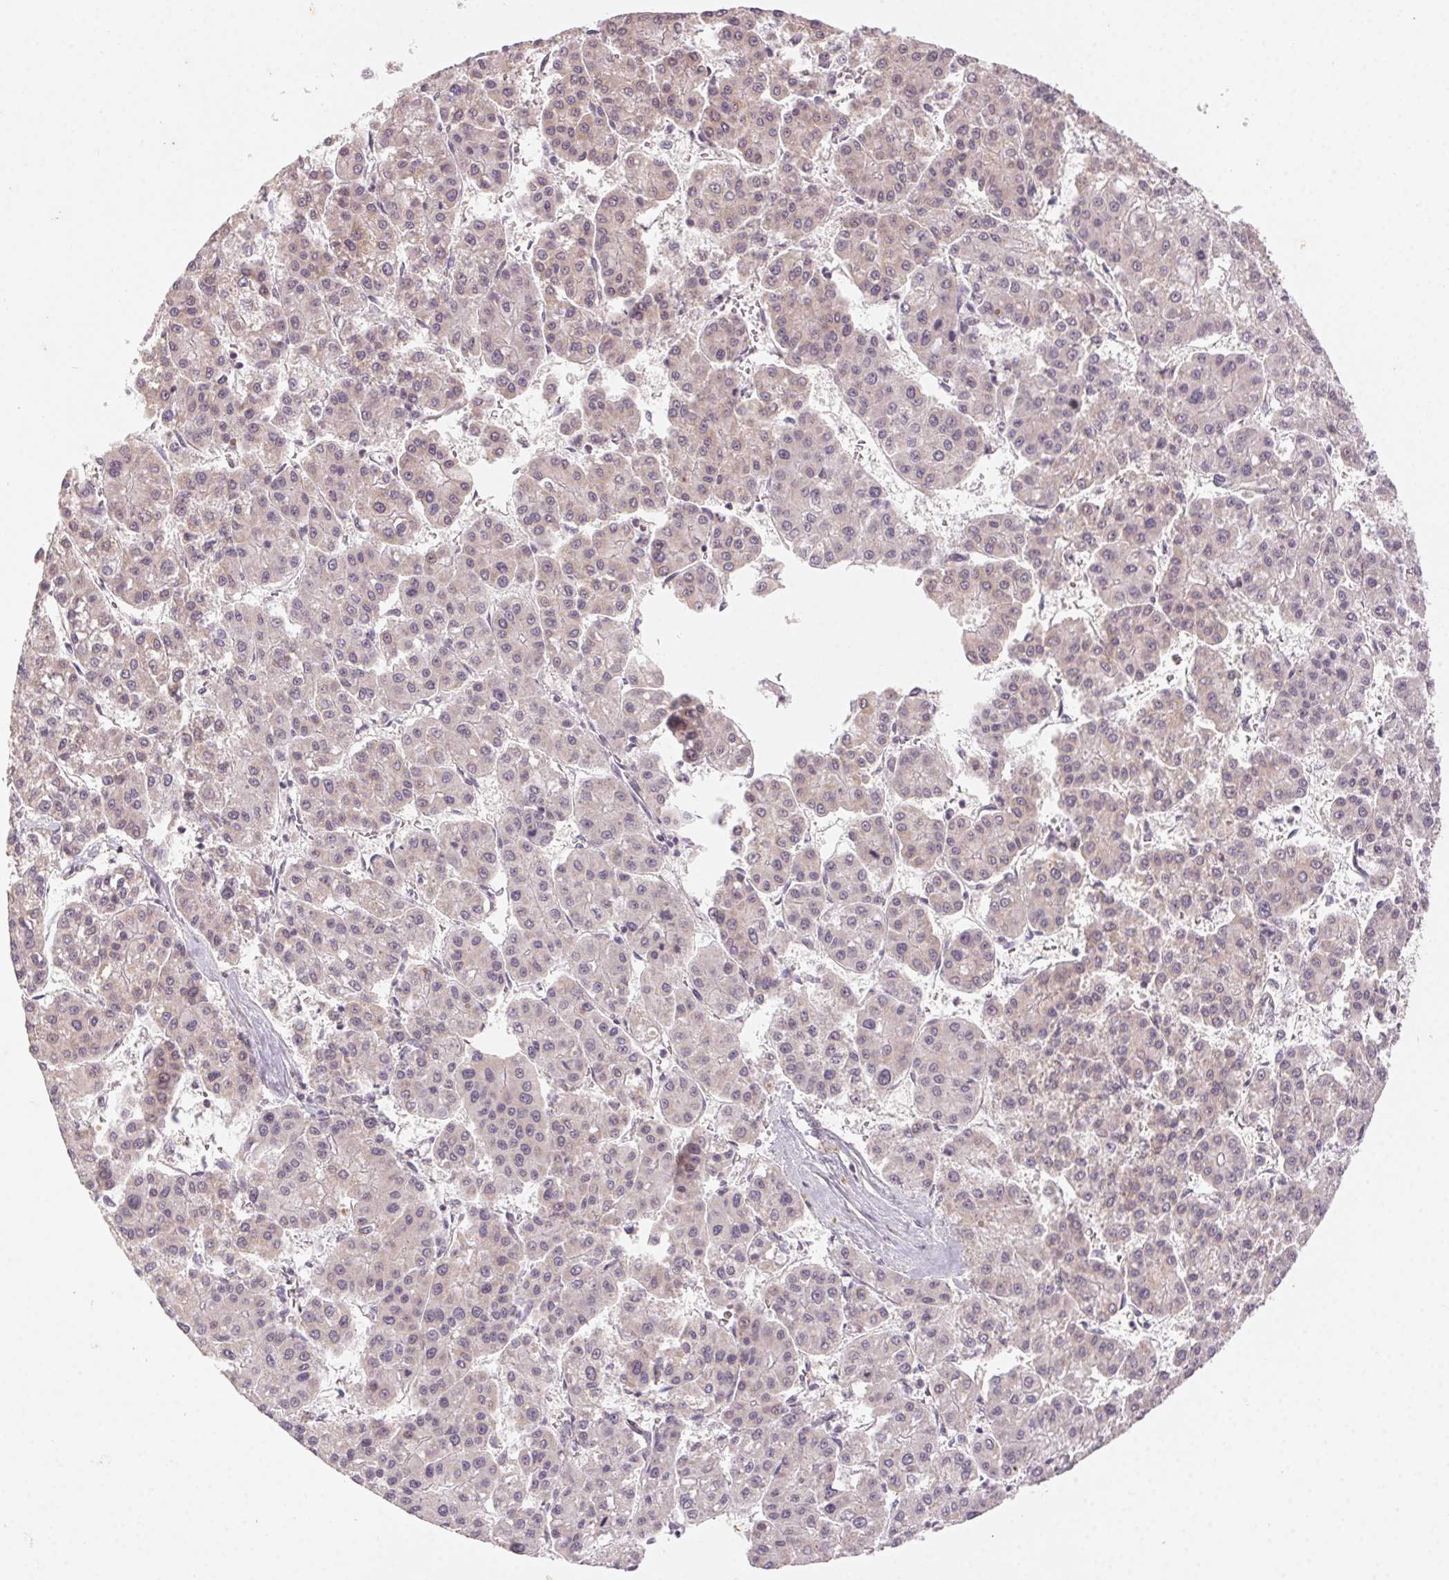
{"staining": {"intensity": "negative", "quantity": "none", "location": "none"}, "tissue": "liver cancer", "cell_type": "Tumor cells", "image_type": "cancer", "snomed": [{"axis": "morphology", "description": "Carcinoma, Hepatocellular, NOS"}, {"axis": "topography", "description": "Liver"}], "caption": "This is an immunohistochemistry image of human liver hepatocellular carcinoma. There is no expression in tumor cells.", "gene": "NCOA4", "patient": {"sex": "male", "age": 73}}